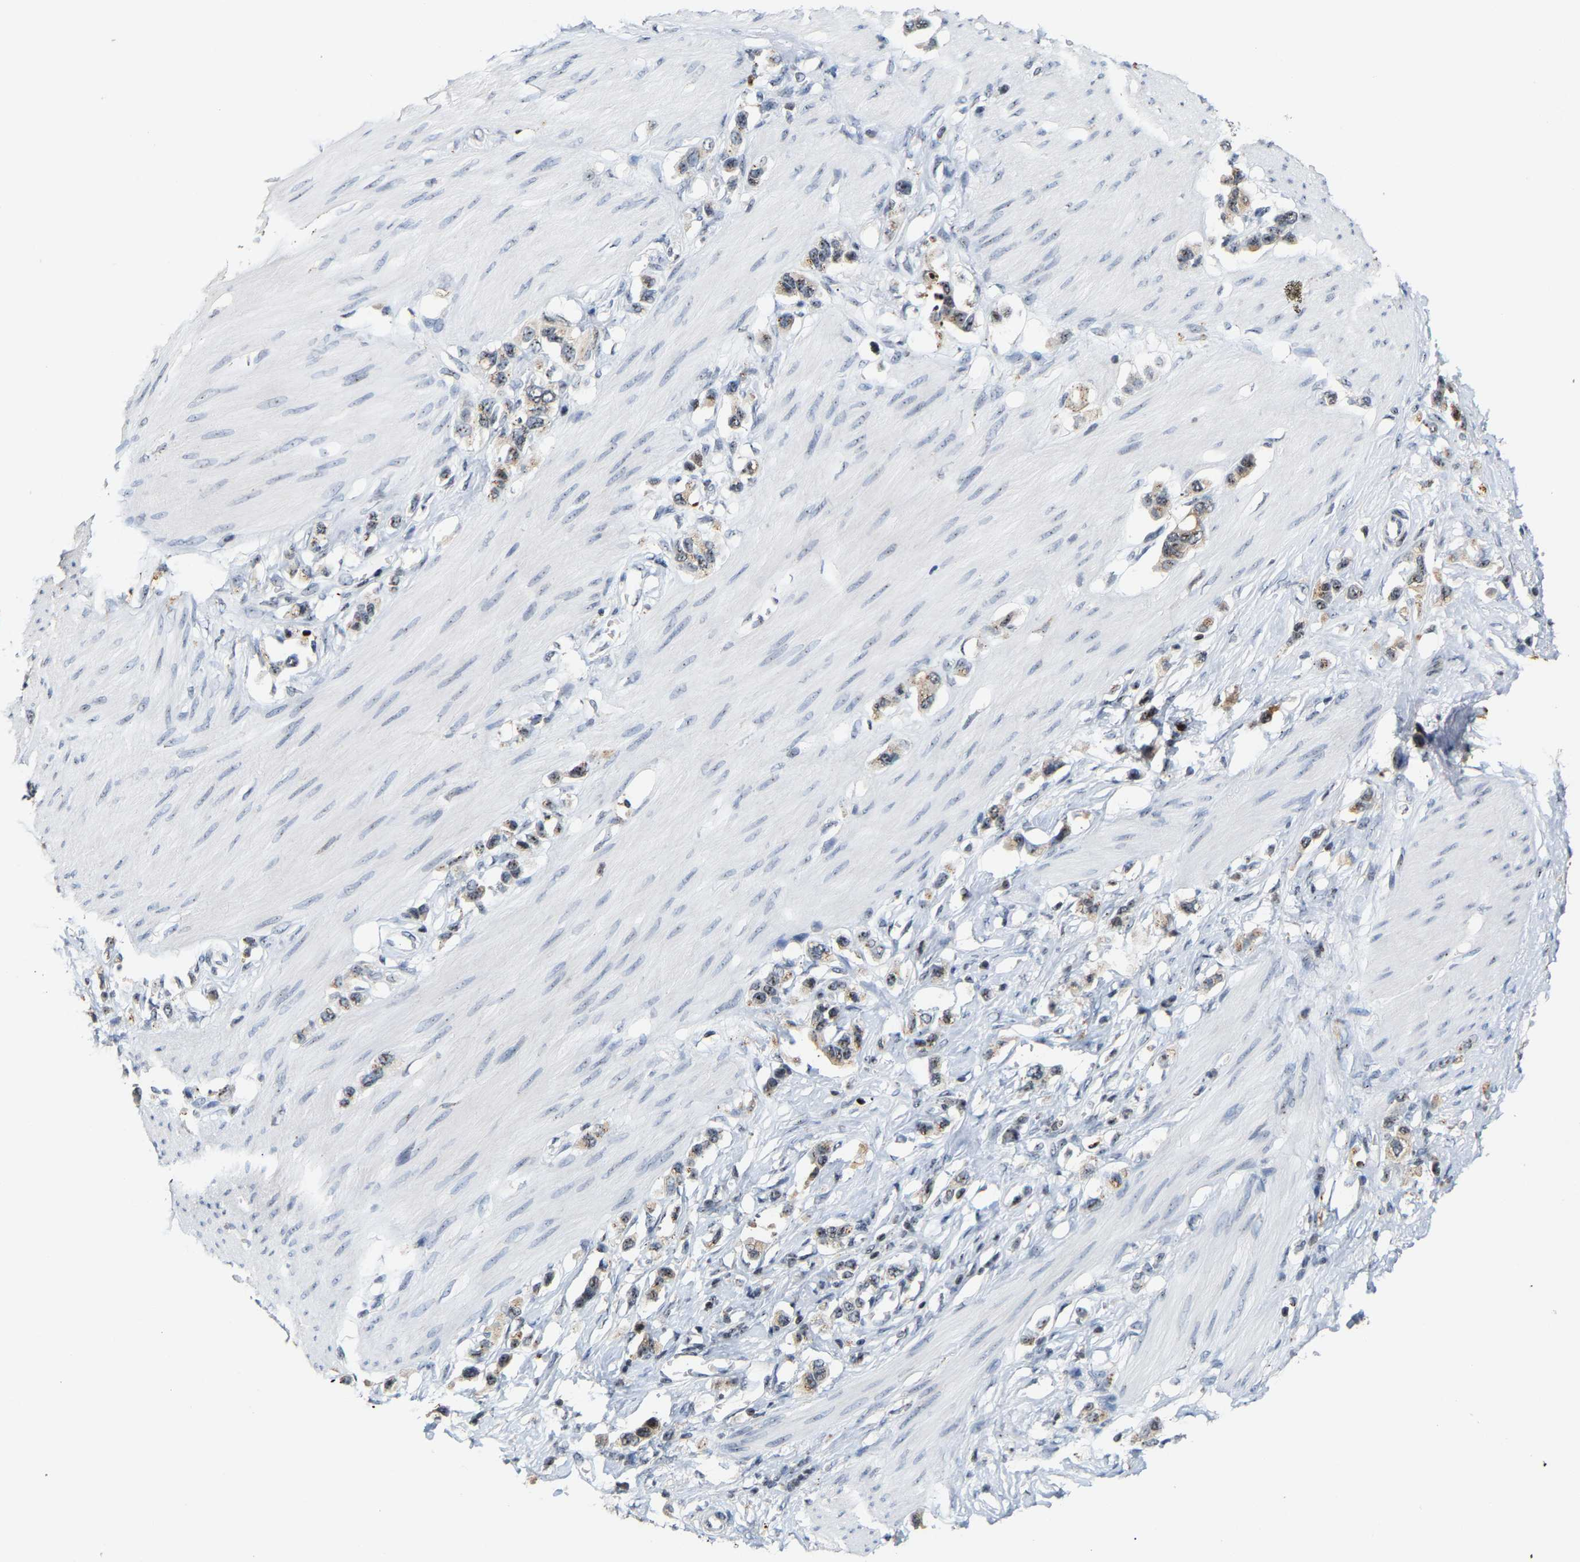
{"staining": {"intensity": "weak", "quantity": "25%-75%", "location": "cytoplasmic/membranous,nuclear"}, "tissue": "stomach cancer", "cell_type": "Tumor cells", "image_type": "cancer", "snomed": [{"axis": "morphology", "description": "Adenocarcinoma, NOS"}, {"axis": "topography", "description": "Stomach"}], "caption": "Stomach adenocarcinoma stained with DAB (3,3'-diaminobenzidine) IHC demonstrates low levels of weak cytoplasmic/membranous and nuclear staining in approximately 25%-75% of tumor cells.", "gene": "NOP58", "patient": {"sex": "female", "age": 65}}